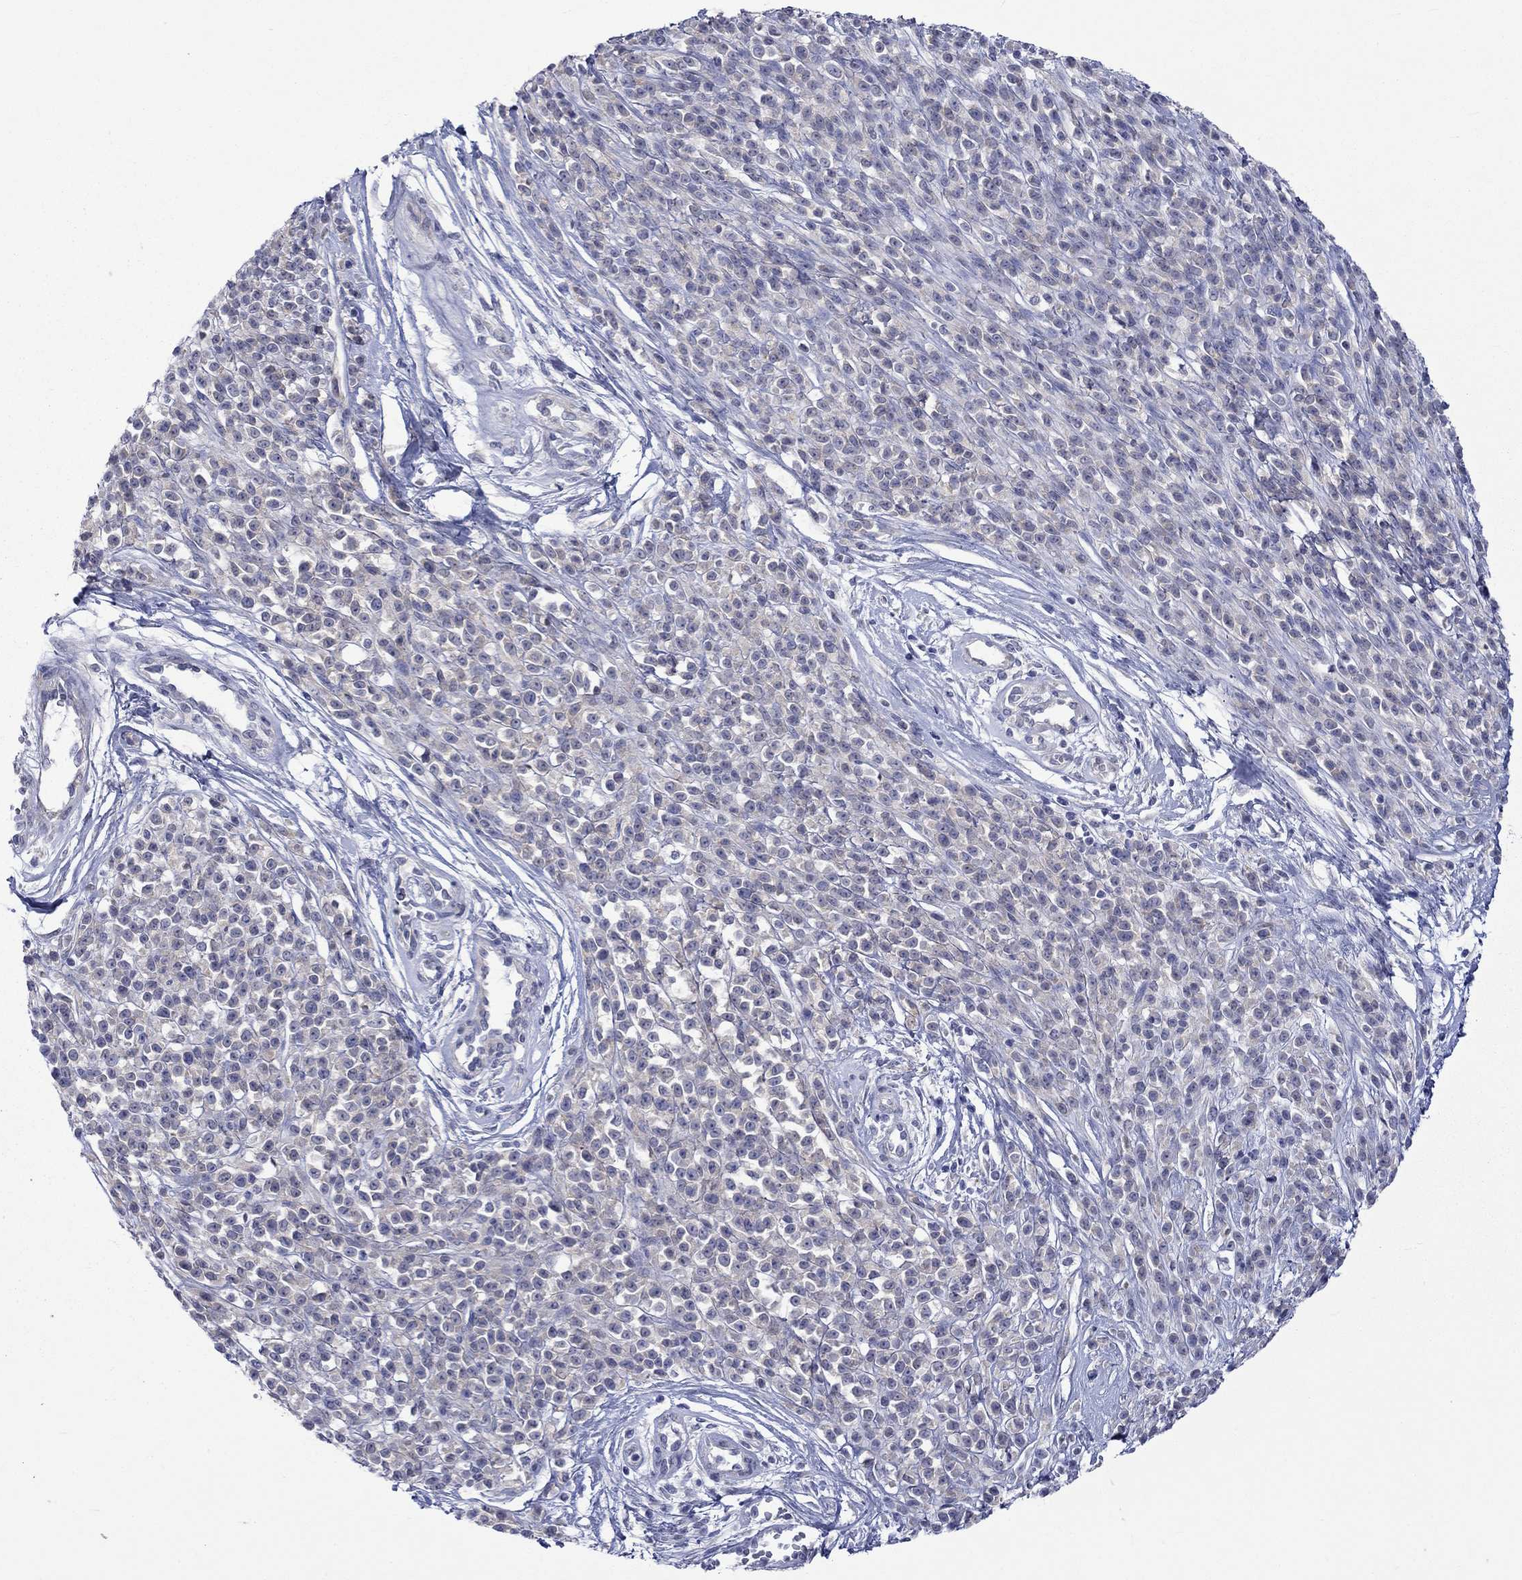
{"staining": {"intensity": "negative", "quantity": "none", "location": "none"}, "tissue": "melanoma", "cell_type": "Tumor cells", "image_type": "cancer", "snomed": [{"axis": "morphology", "description": "Malignant melanoma, NOS"}, {"axis": "topography", "description": "Skin"}, {"axis": "topography", "description": "Skin of trunk"}], "caption": "DAB immunohistochemical staining of human malignant melanoma reveals no significant staining in tumor cells. Nuclei are stained in blue.", "gene": "CERS1", "patient": {"sex": "male", "age": 74}}